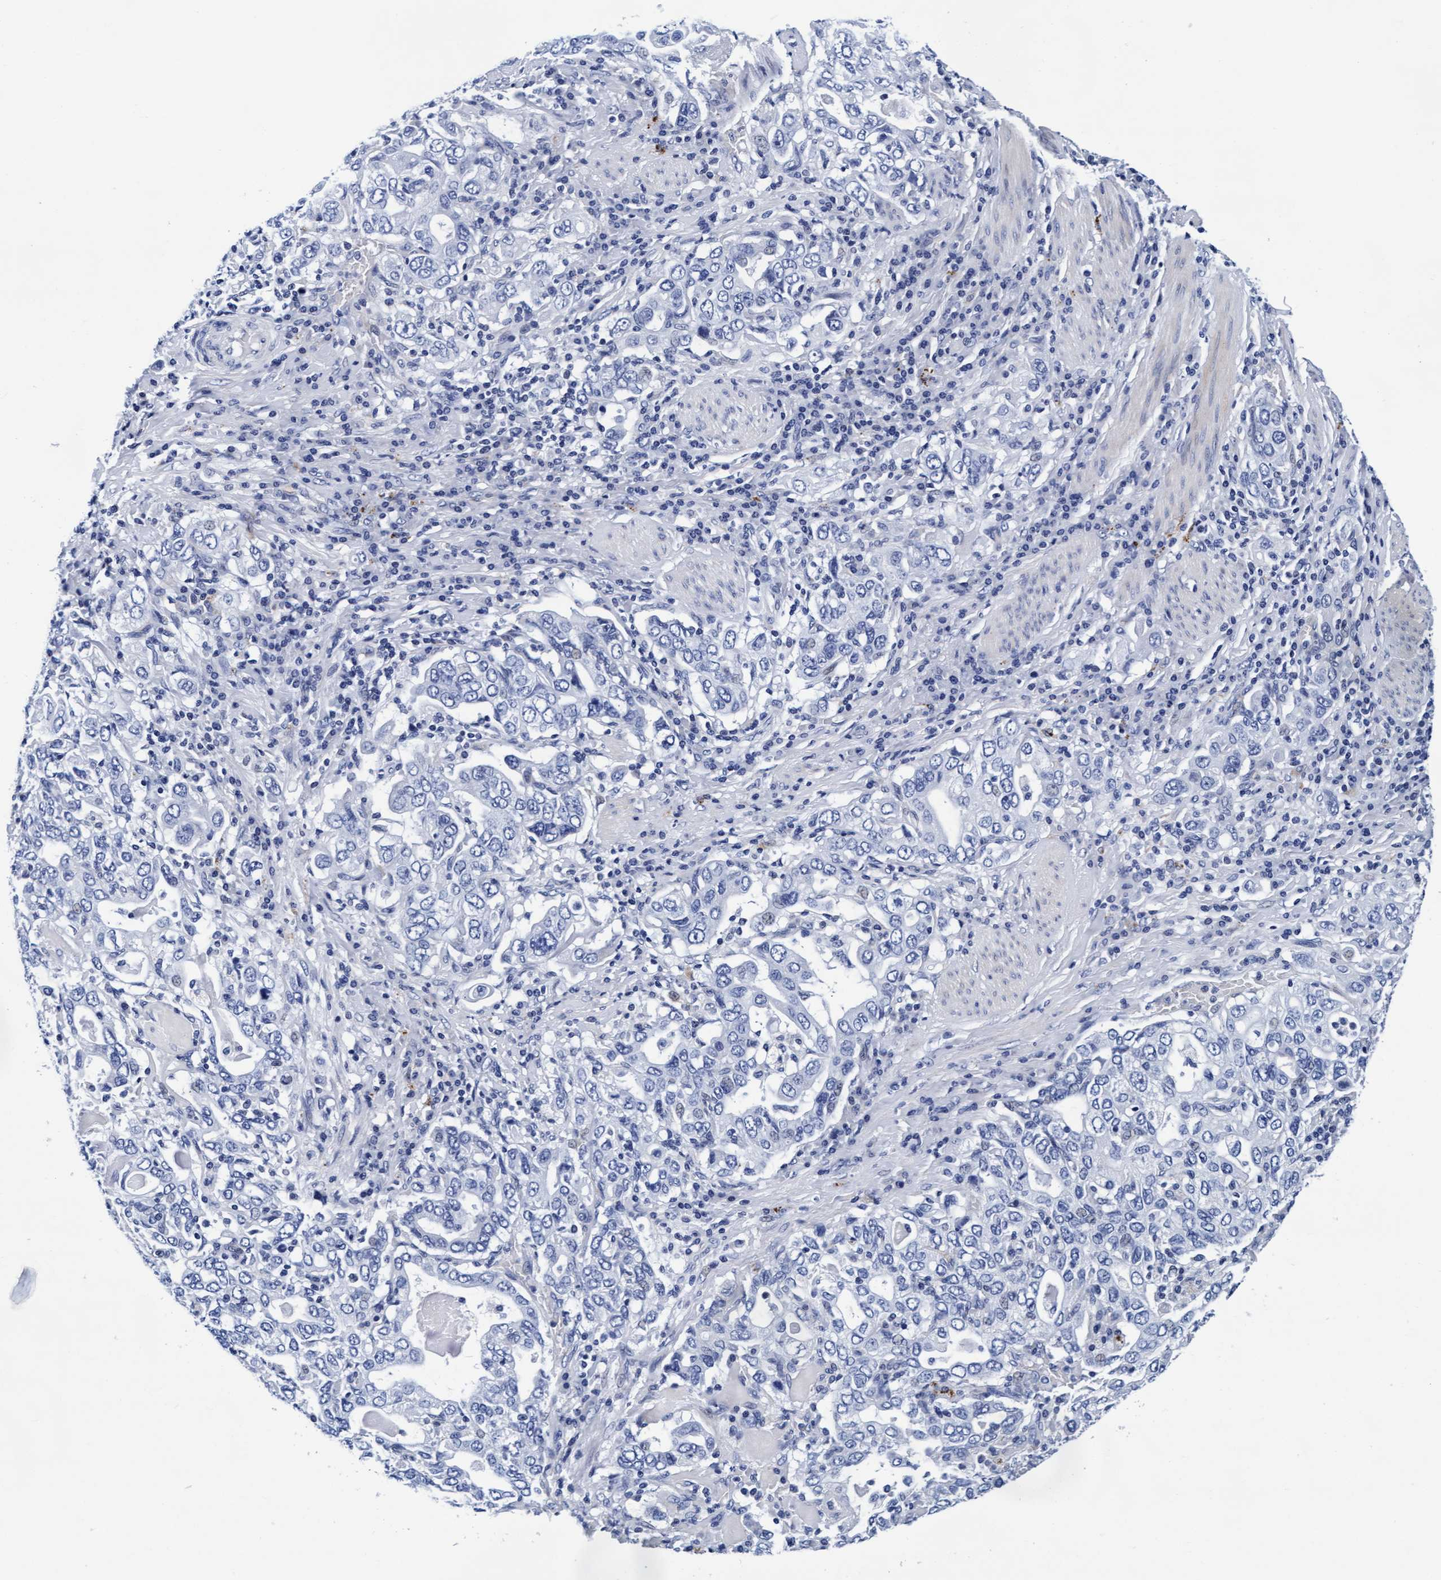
{"staining": {"intensity": "negative", "quantity": "none", "location": "none"}, "tissue": "stomach cancer", "cell_type": "Tumor cells", "image_type": "cancer", "snomed": [{"axis": "morphology", "description": "Adenocarcinoma, NOS"}, {"axis": "topography", "description": "Stomach, upper"}], "caption": "Immunohistochemistry (IHC) histopathology image of neoplastic tissue: human stomach adenocarcinoma stained with DAB demonstrates no significant protein expression in tumor cells.", "gene": "ARSG", "patient": {"sex": "male", "age": 62}}